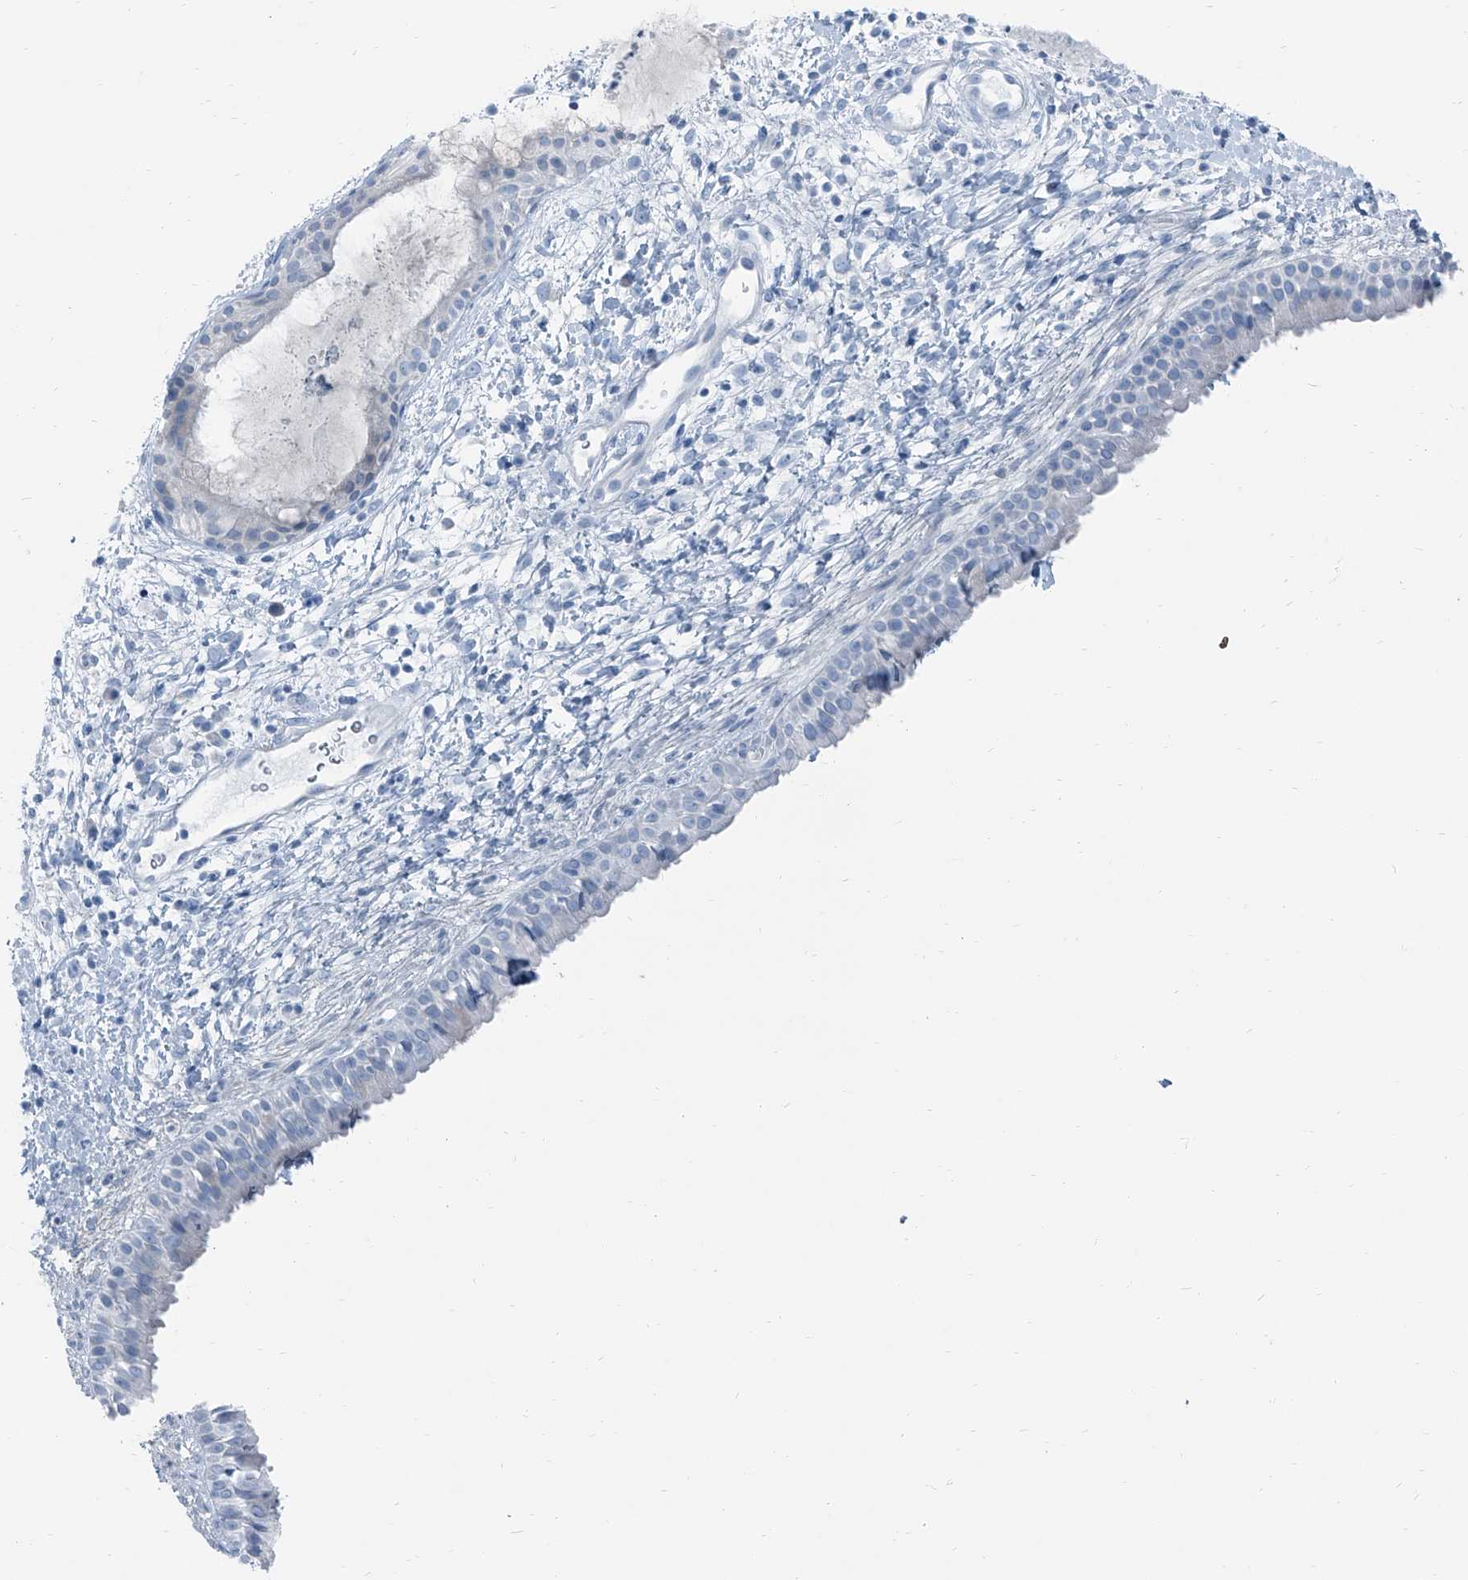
{"staining": {"intensity": "negative", "quantity": "none", "location": "none"}, "tissue": "nasopharynx", "cell_type": "Respiratory epithelial cells", "image_type": "normal", "snomed": [{"axis": "morphology", "description": "Normal tissue, NOS"}, {"axis": "topography", "description": "Nasopharynx"}], "caption": "High power microscopy photomicrograph of an immunohistochemistry (IHC) histopathology image of normal nasopharynx, revealing no significant staining in respiratory epithelial cells.", "gene": "RGN", "patient": {"sex": "male", "age": 22}}